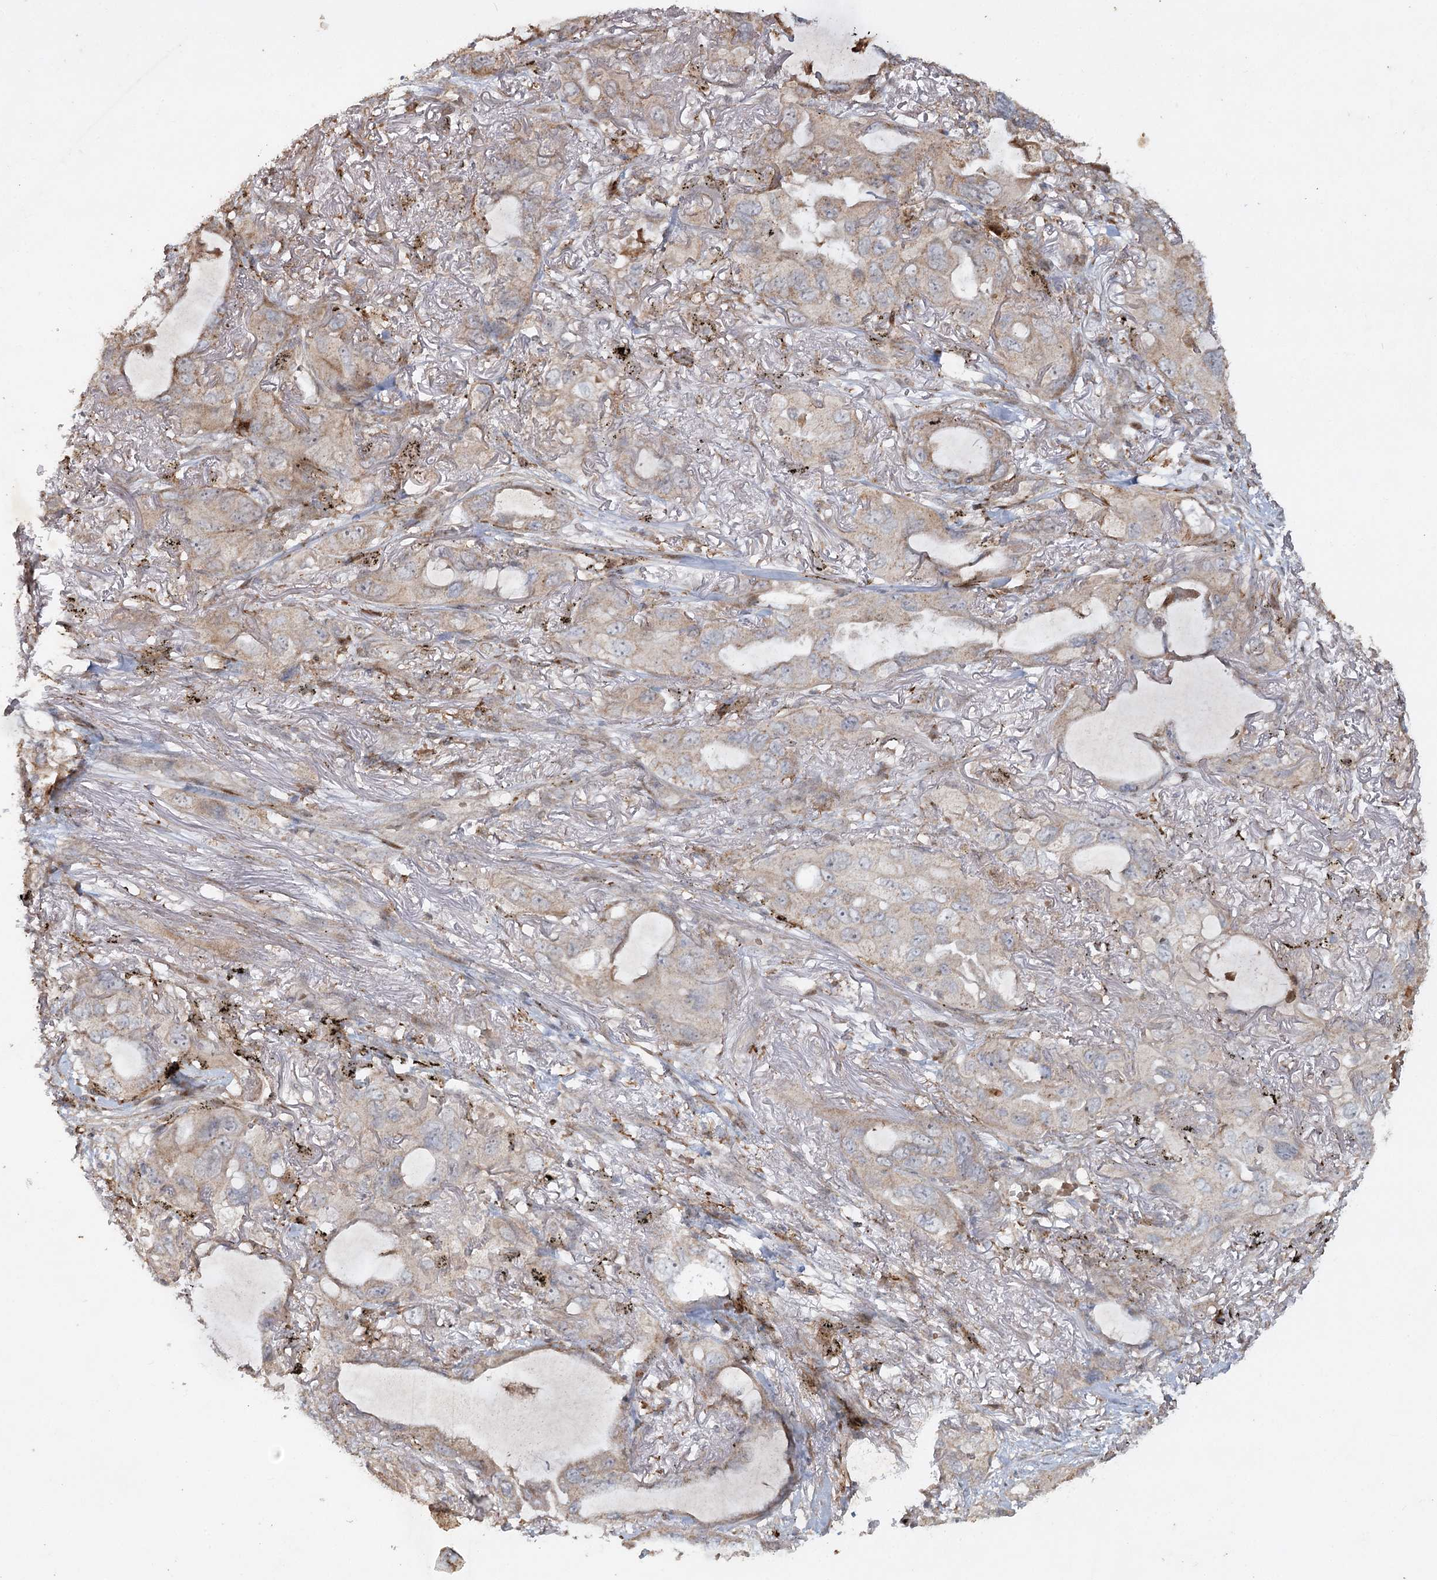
{"staining": {"intensity": "weak", "quantity": "<25%", "location": "cytoplasmic/membranous"}, "tissue": "lung cancer", "cell_type": "Tumor cells", "image_type": "cancer", "snomed": [{"axis": "morphology", "description": "Squamous cell carcinoma, NOS"}, {"axis": "topography", "description": "Lung"}], "caption": "Tumor cells are negative for brown protein staining in lung squamous cell carcinoma.", "gene": "KBTBD4", "patient": {"sex": "female", "age": 73}}